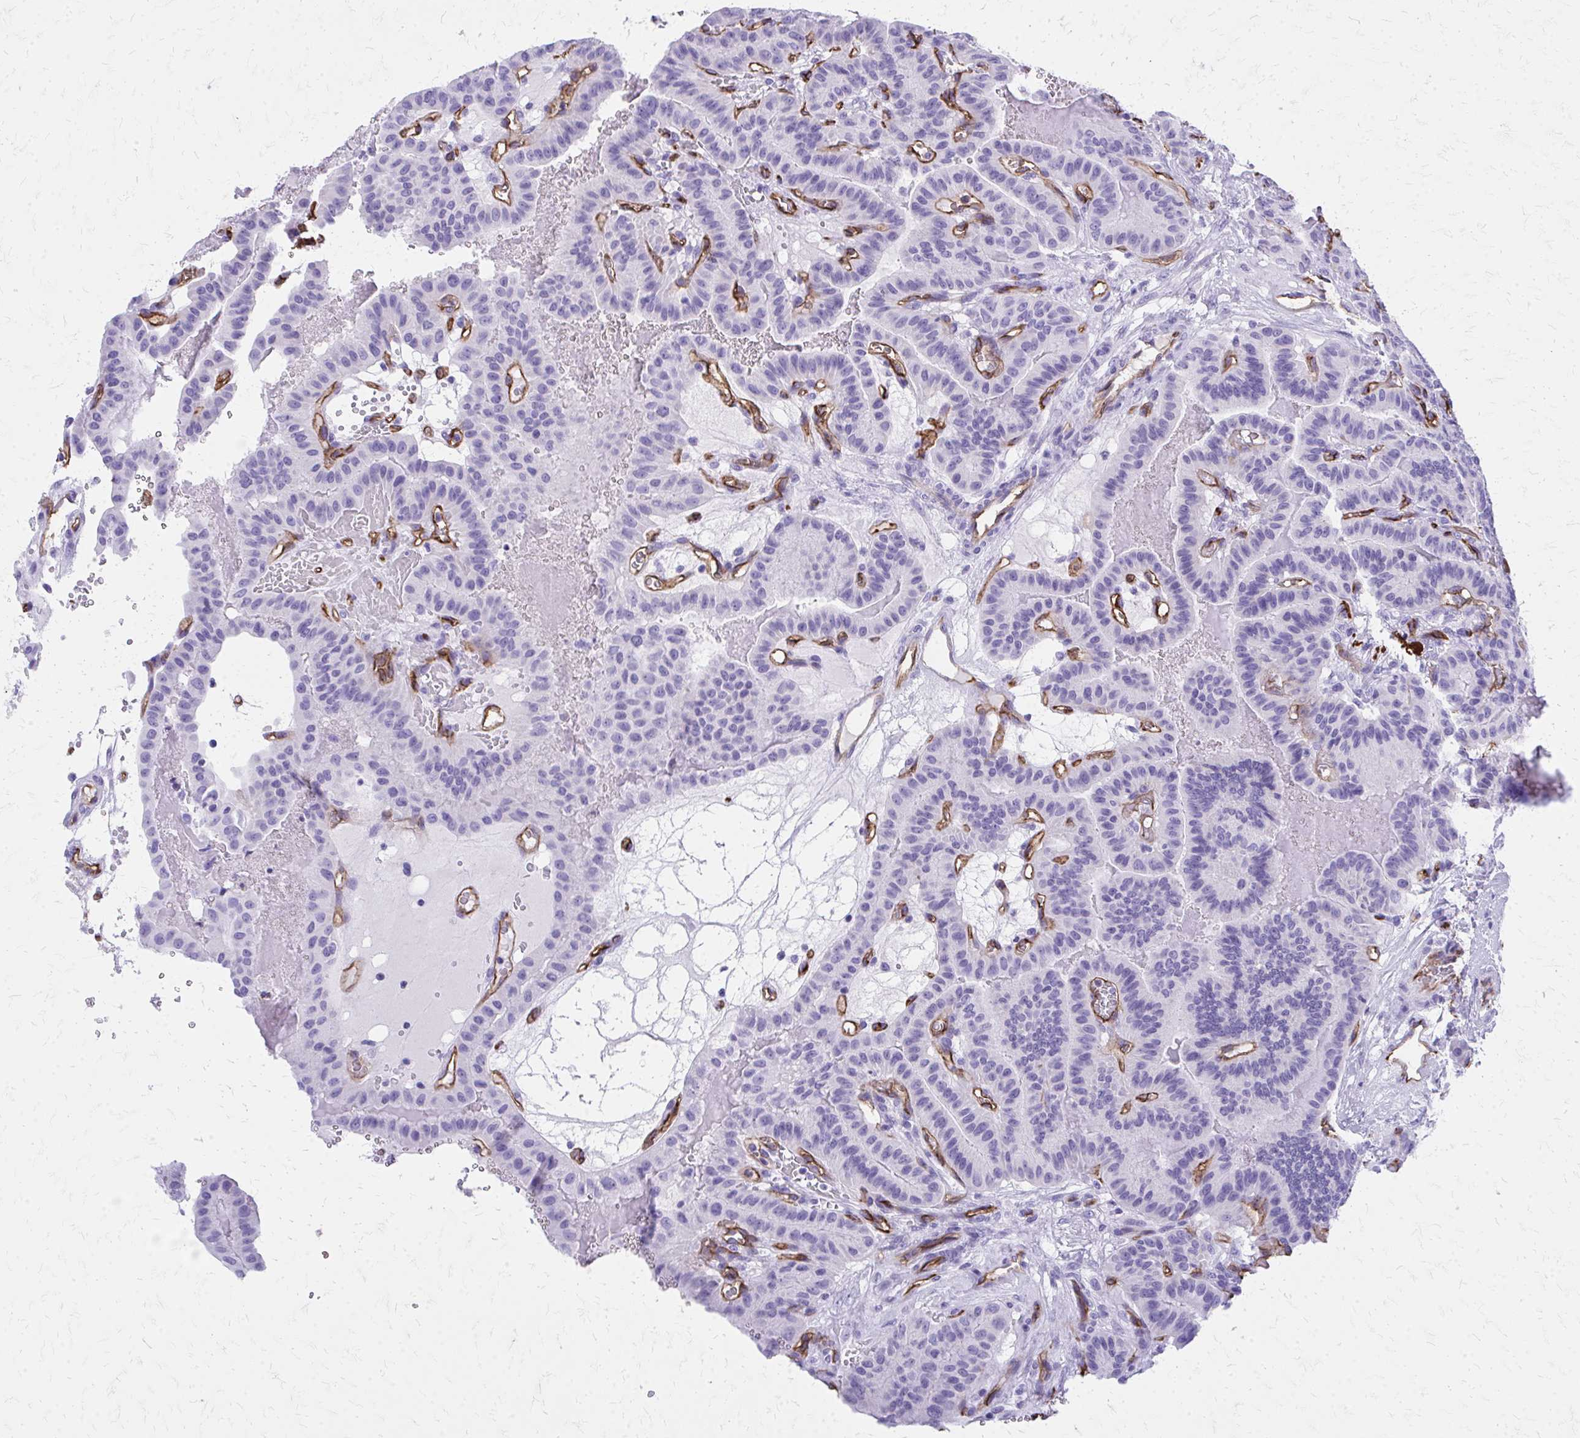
{"staining": {"intensity": "negative", "quantity": "none", "location": "none"}, "tissue": "thyroid cancer", "cell_type": "Tumor cells", "image_type": "cancer", "snomed": [{"axis": "morphology", "description": "Papillary adenocarcinoma, NOS"}, {"axis": "topography", "description": "Thyroid gland"}], "caption": "The IHC image has no significant staining in tumor cells of thyroid cancer tissue.", "gene": "TPSG1", "patient": {"sex": "male", "age": 87}}